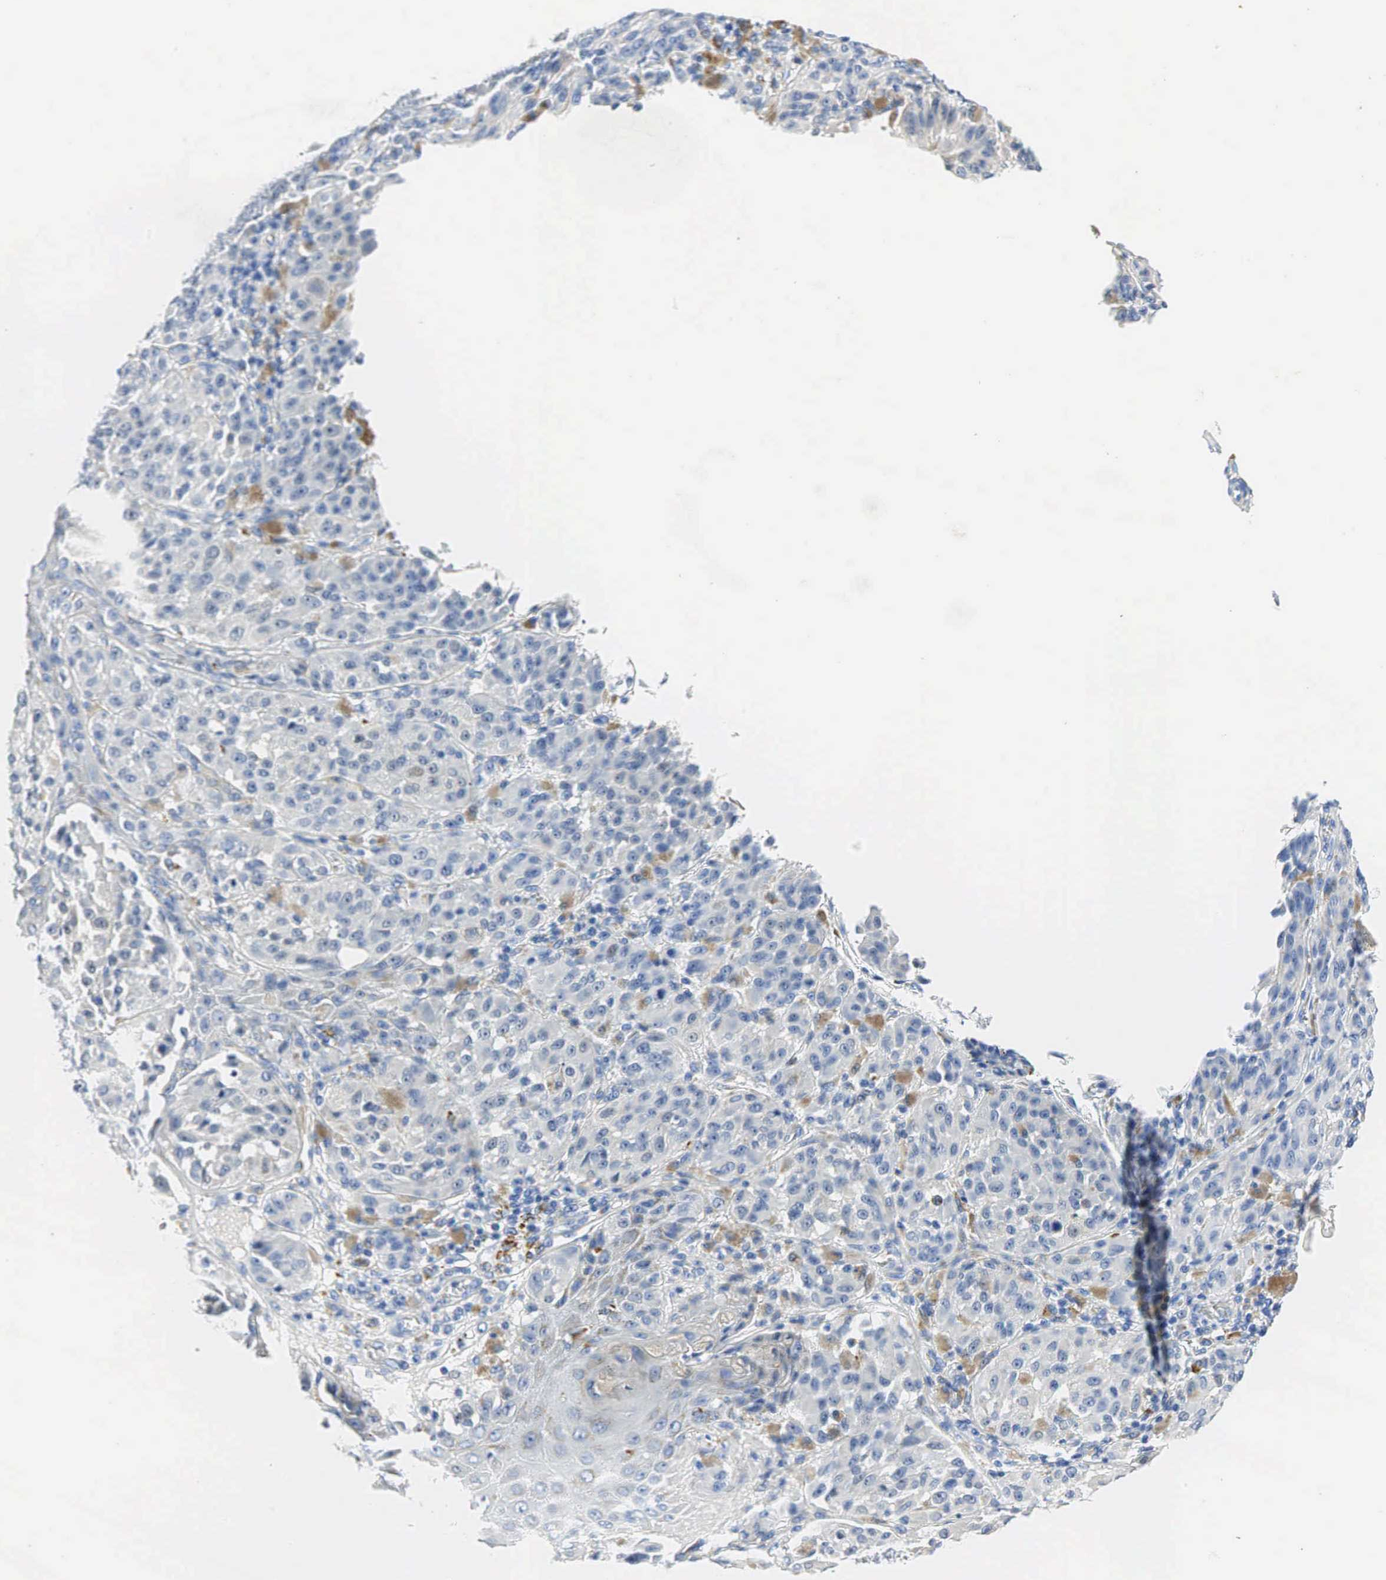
{"staining": {"intensity": "negative", "quantity": "none", "location": "none"}, "tissue": "melanoma", "cell_type": "Tumor cells", "image_type": "cancer", "snomed": [{"axis": "morphology", "description": "Malignant melanoma, NOS"}, {"axis": "topography", "description": "Skin"}], "caption": "Tumor cells show no significant expression in melanoma. (Immunohistochemistry (ihc), brightfield microscopy, high magnification).", "gene": "SYP", "patient": {"sex": "male", "age": 44}}